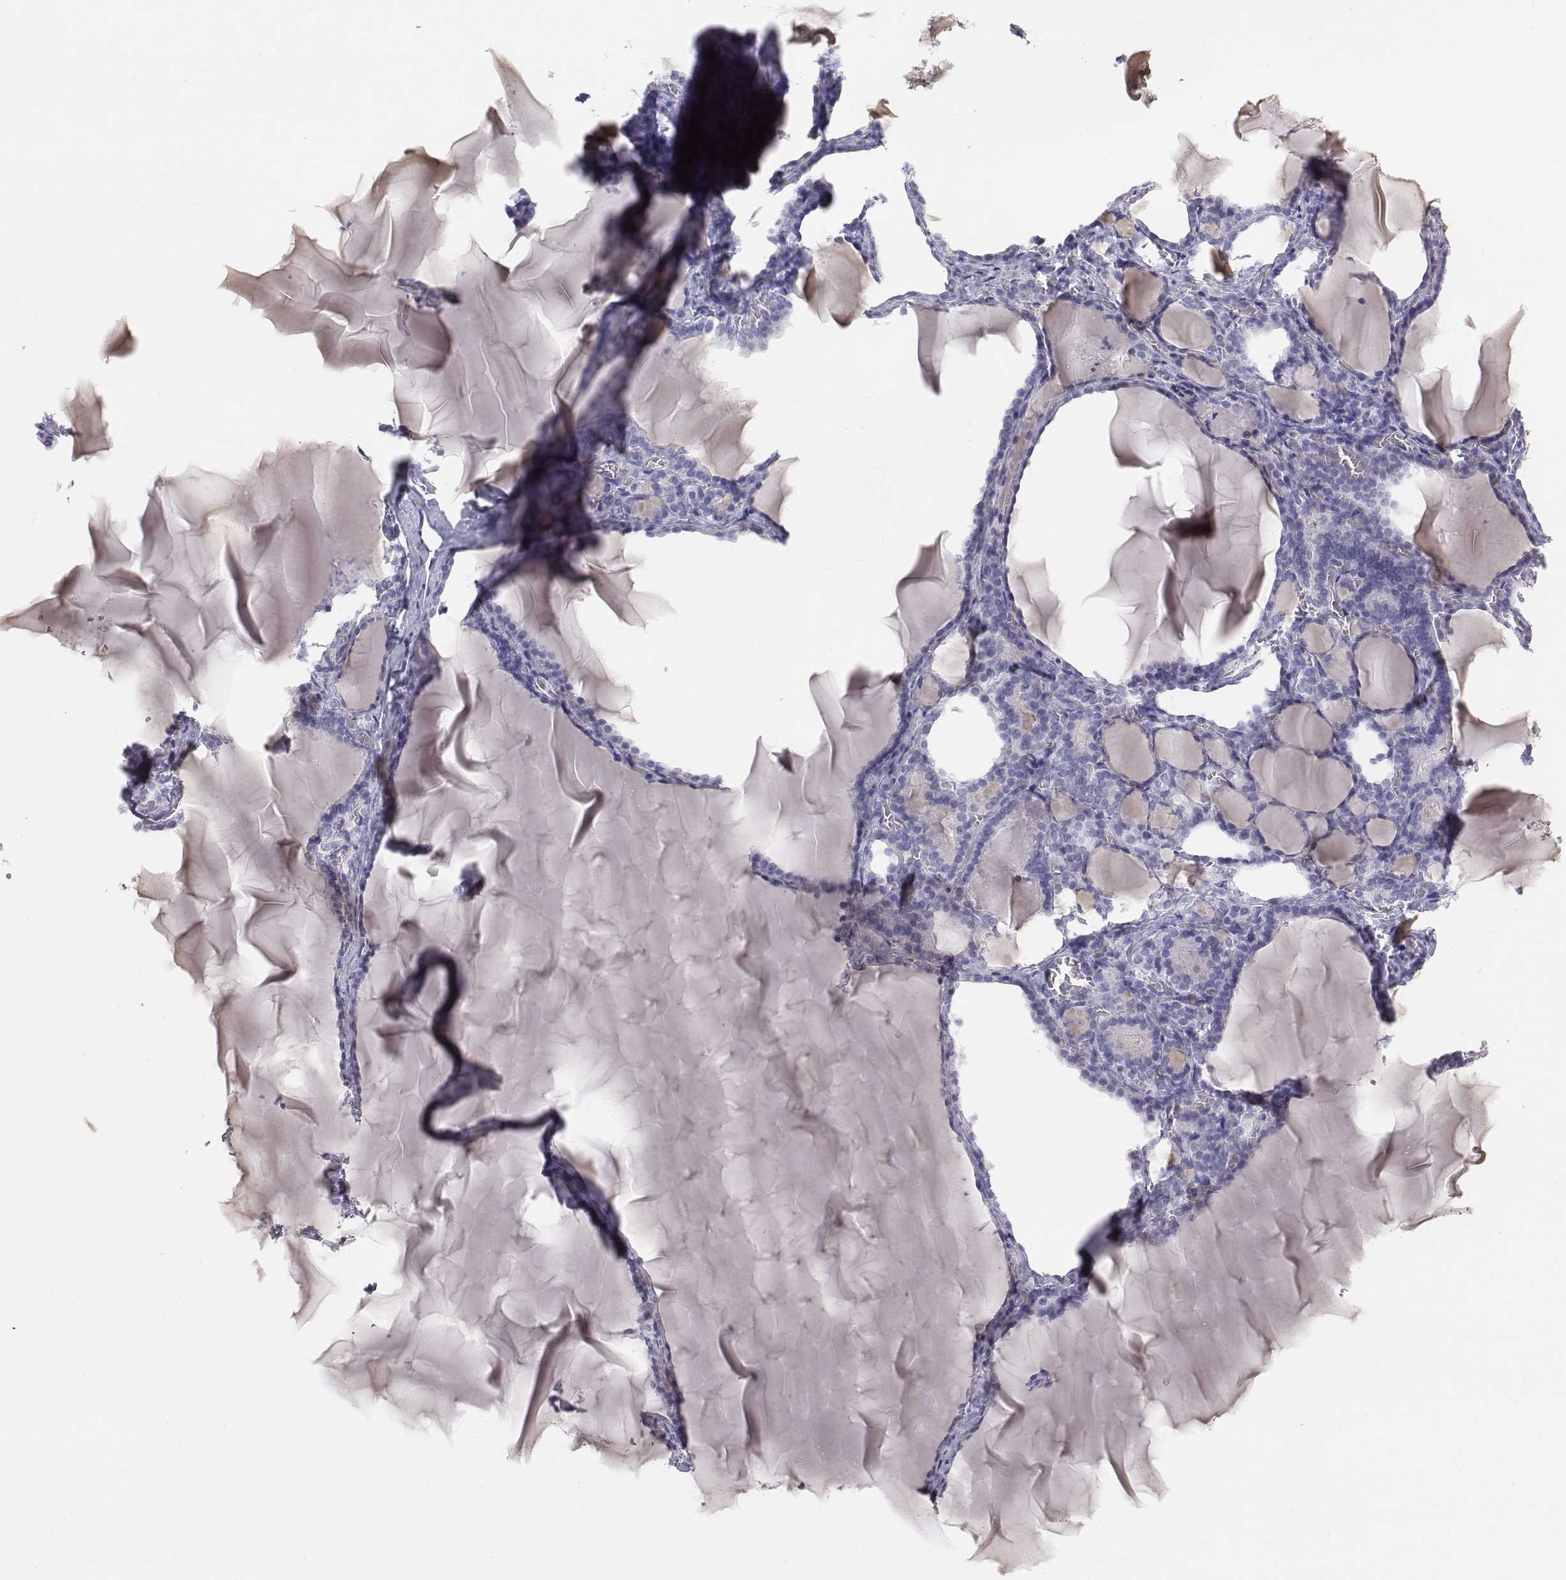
{"staining": {"intensity": "negative", "quantity": "none", "location": "none"}, "tissue": "thyroid gland", "cell_type": "Glandular cells", "image_type": "normal", "snomed": [{"axis": "morphology", "description": "Normal tissue, NOS"}, {"axis": "morphology", "description": "Hyperplasia, NOS"}, {"axis": "topography", "description": "Thyroid gland"}], "caption": "This is a image of immunohistochemistry staining of normal thyroid gland, which shows no positivity in glandular cells.", "gene": "C6orf58", "patient": {"sex": "female", "age": 27}}